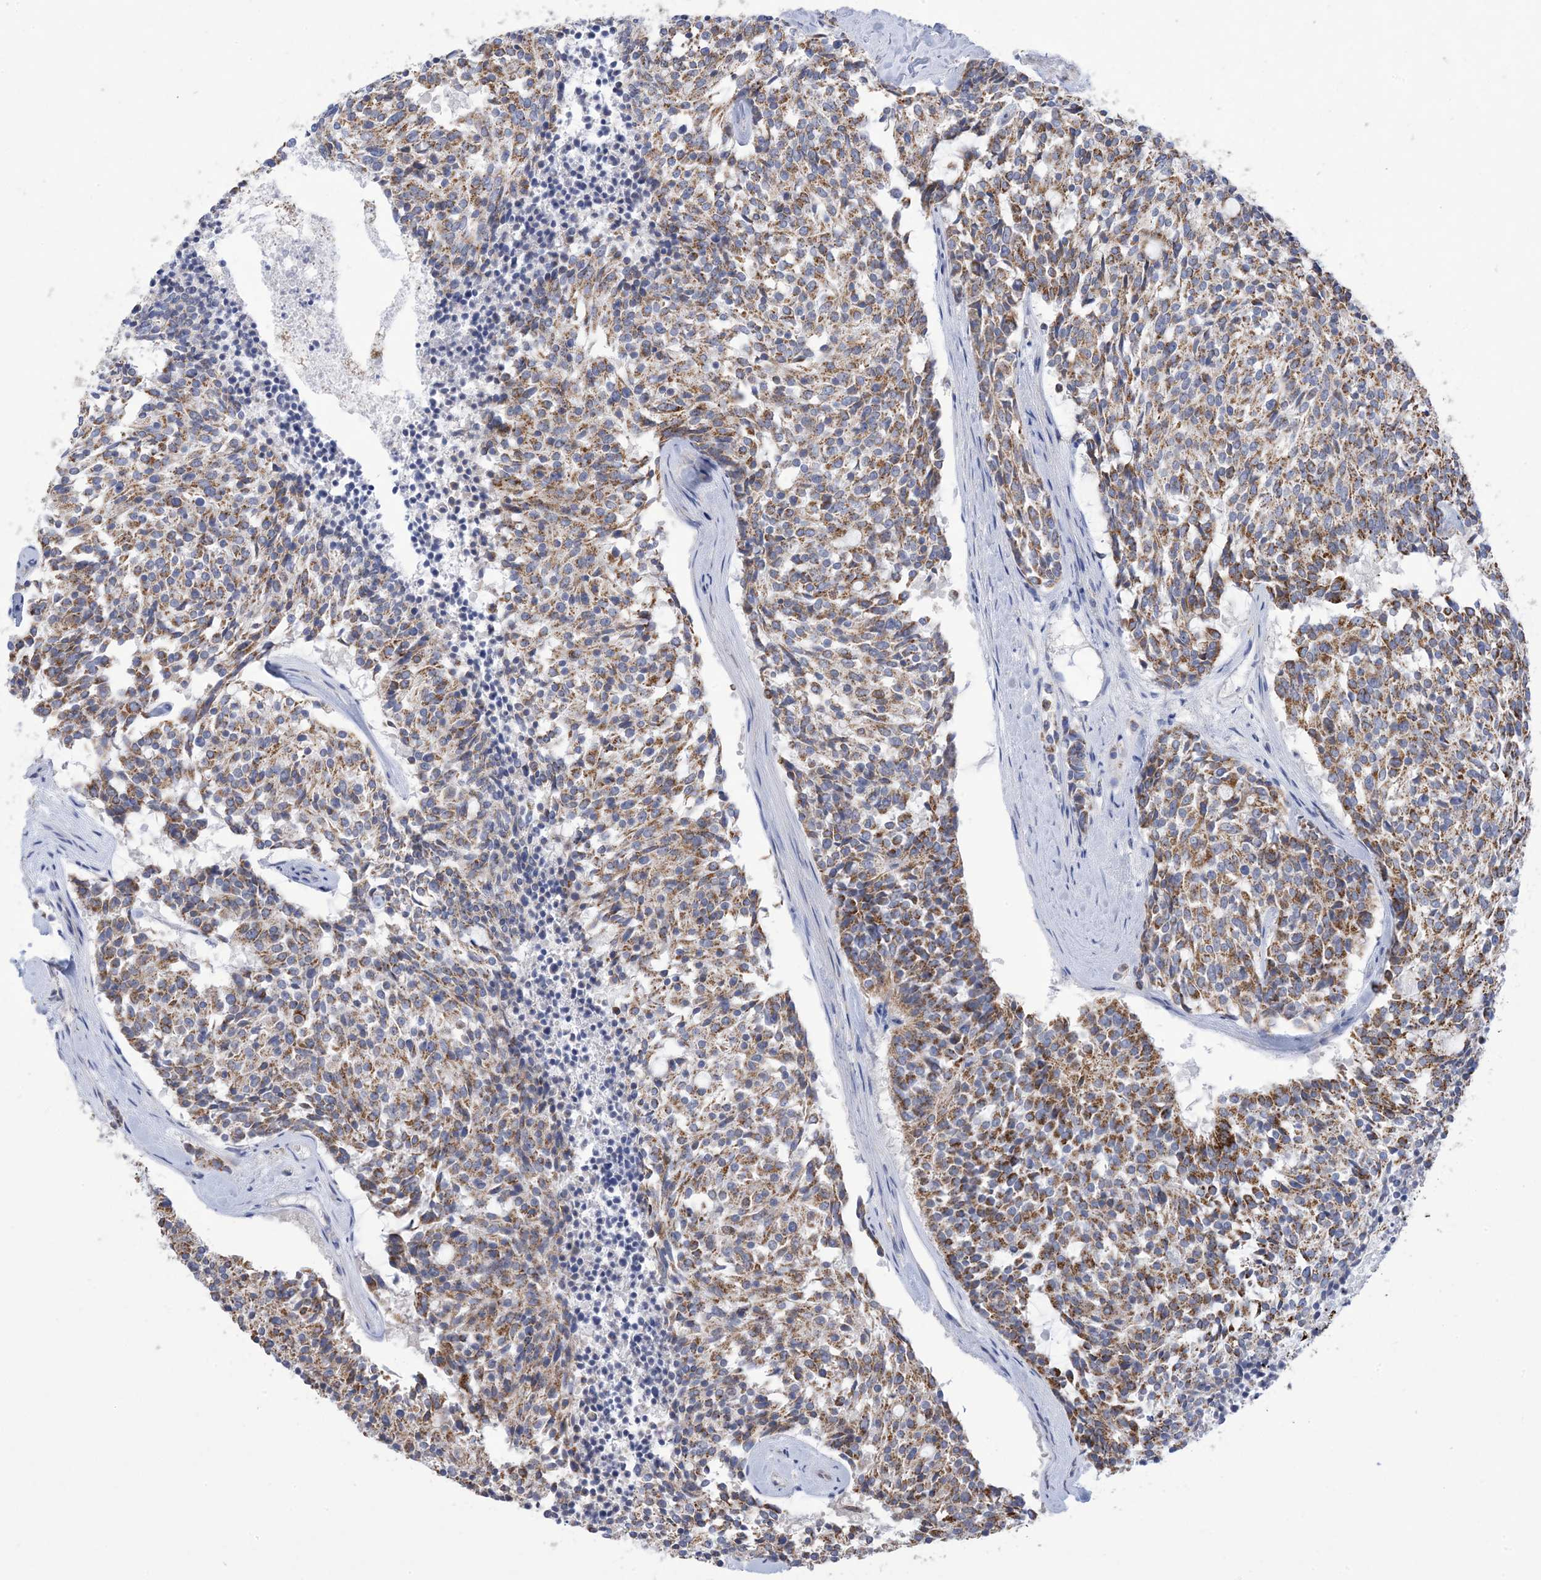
{"staining": {"intensity": "moderate", "quantity": ">75%", "location": "cytoplasmic/membranous"}, "tissue": "carcinoid", "cell_type": "Tumor cells", "image_type": "cancer", "snomed": [{"axis": "morphology", "description": "Carcinoid, malignant, NOS"}, {"axis": "topography", "description": "Pancreas"}], "caption": "Tumor cells reveal medium levels of moderate cytoplasmic/membranous expression in approximately >75% of cells in human carcinoid.", "gene": "CLEC16A", "patient": {"sex": "female", "age": 54}}